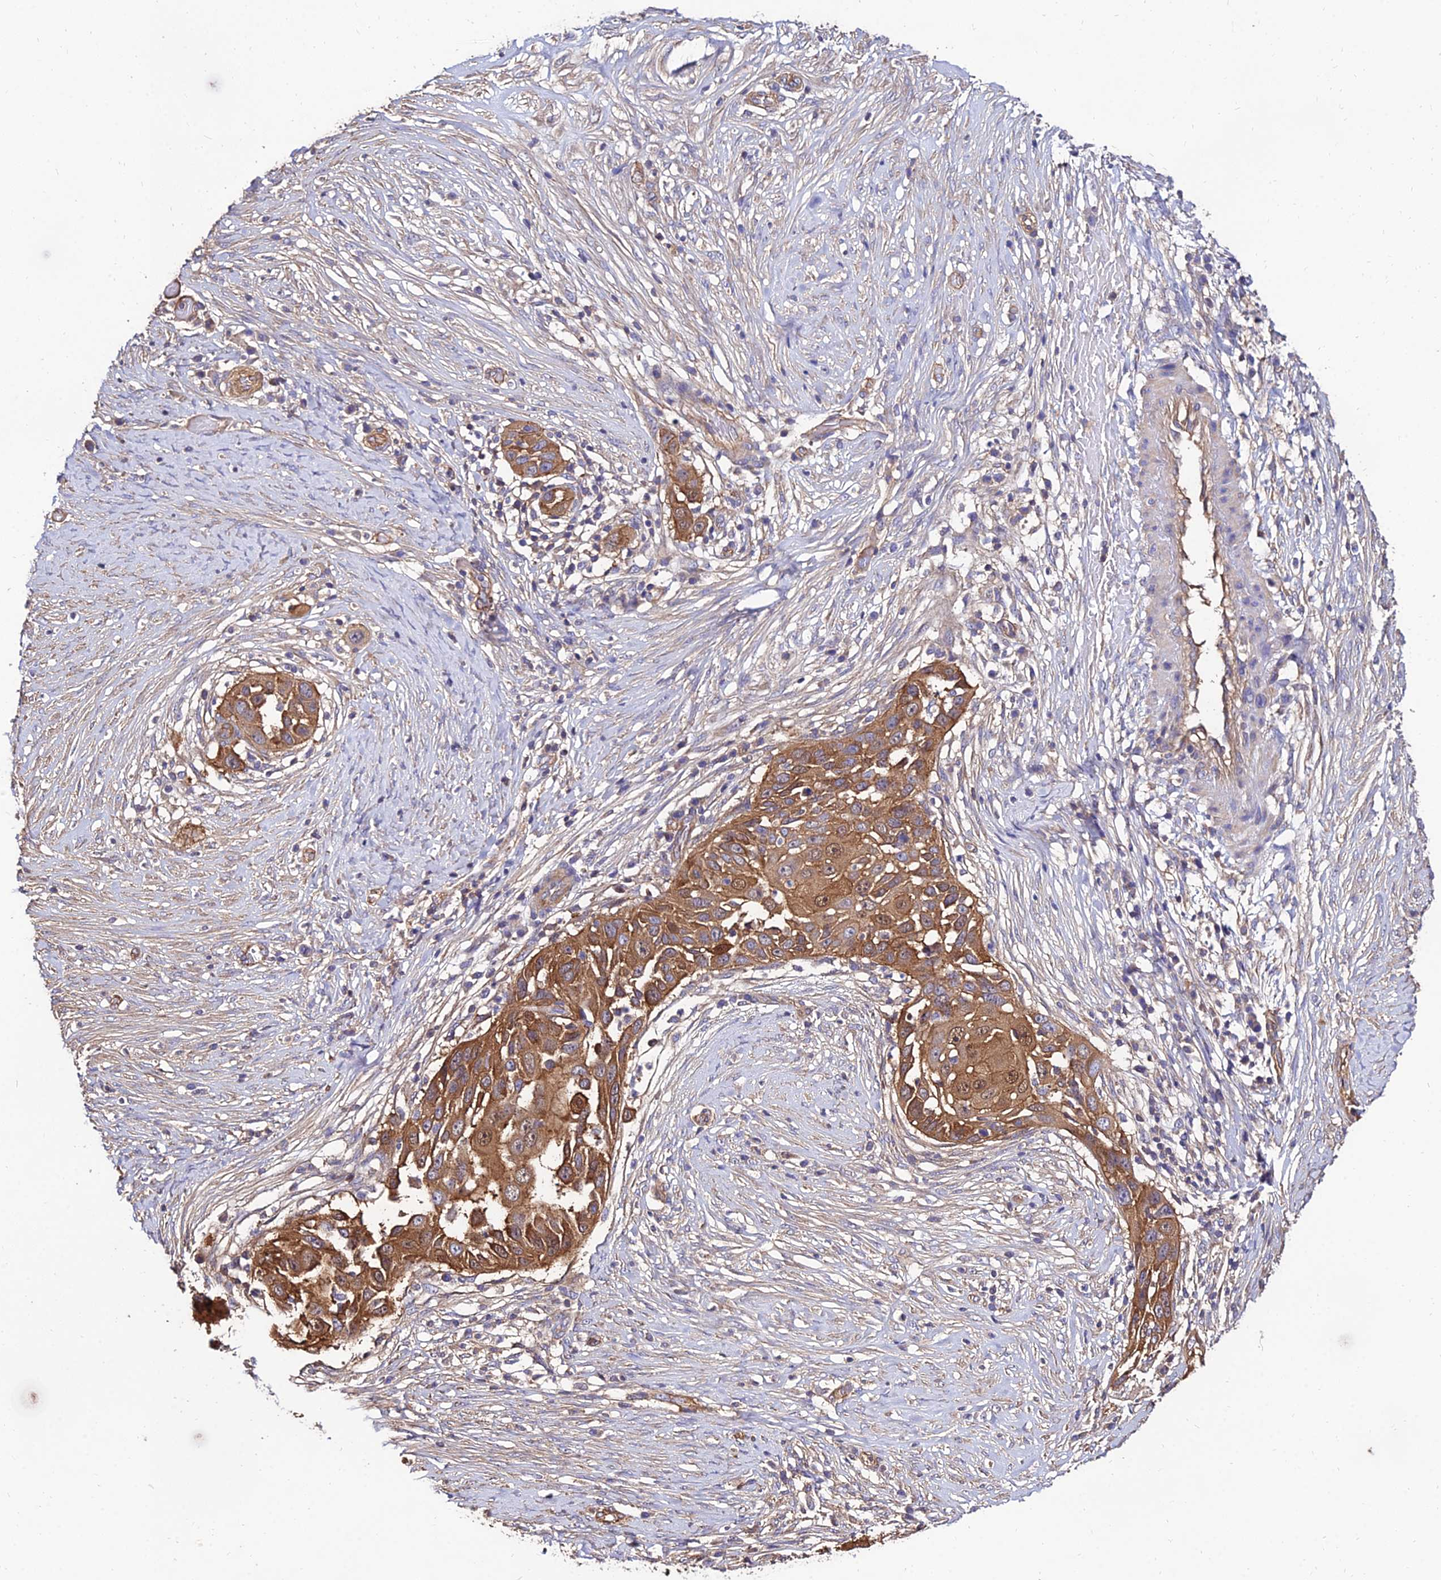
{"staining": {"intensity": "moderate", "quantity": ">75%", "location": "cytoplasmic/membranous,nuclear"}, "tissue": "skin cancer", "cell_type": "Tumor cells", "image_type": "cancer", "snomed": [{"axis": "morphology", "description": "Squamous cell carcinoma, NOS"}, {"axis": "topography", "description": "Skin"}], "caption": "Immunohistochemical staining of human skin cancer displays moderate cytoplasmic/membranous and nuclear protein staining in approximately >75% of tumor cells.", "gene": "CALM2", "patient": {"sex": "female", "age": 44}}